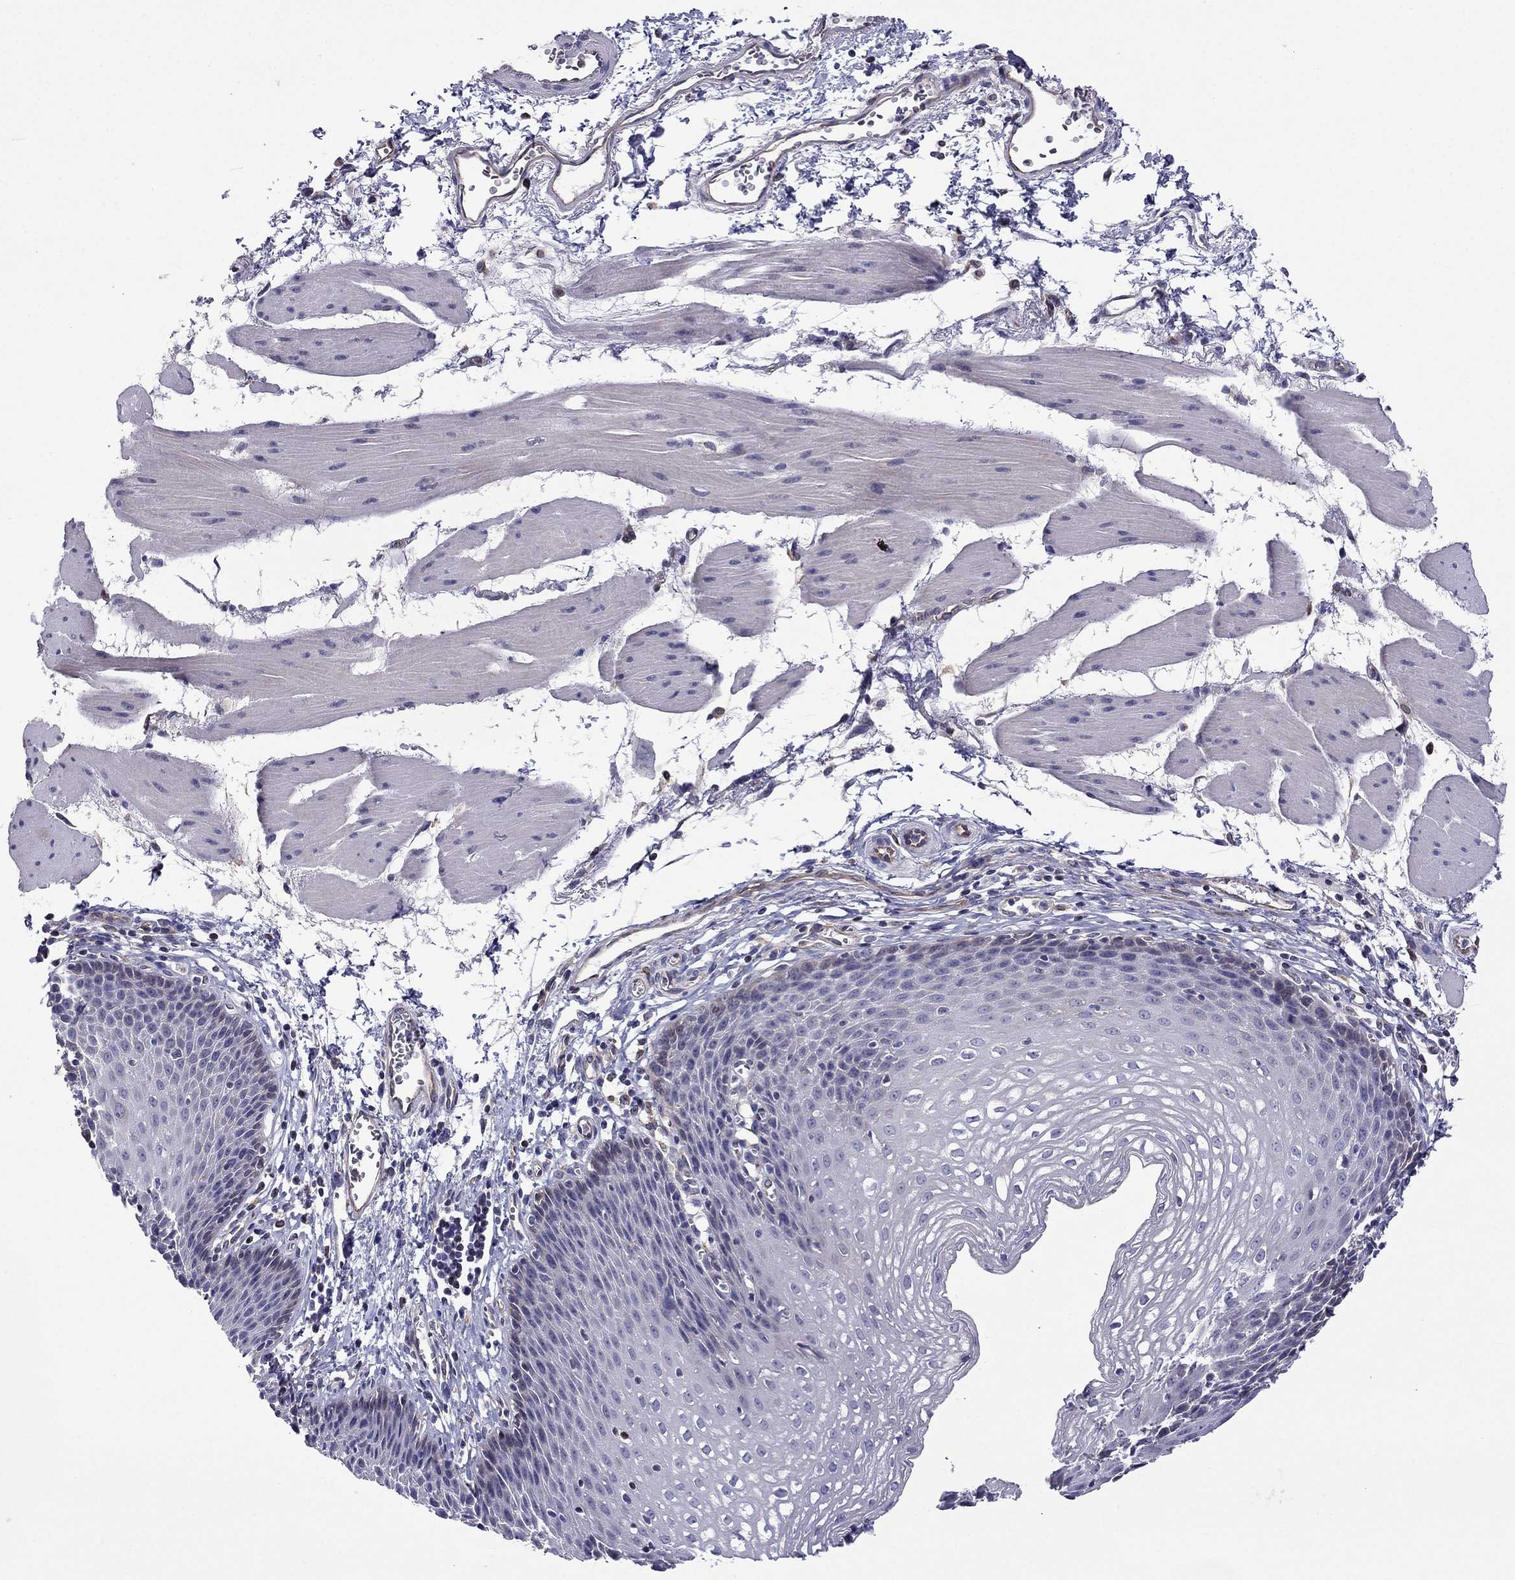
{"staining": {"intensity": "negative", "quantity": "none", "location": "none"}, "tissue": "esophagus", "cell_type": "Squamous epithelial cells", "image_type": "normal", "snomed": [{"axis": "morphology", "description": "Normal tissue, NOS"}, {"axis": "topography", "description": "Esophagus"}], "caption": "Normal esophagus was stained to show a protein in brown. There is no significant expression in squamous epithelial cells. The staining was performed using DAB (3,3'-diaminobenzidine) to visualize the protein expression in brown, while the nuclei were stained in blue with hematoxylin (Magnification: 20x).", "gene": "GNAL", "patient": {"sex": "female", "age": 64}}